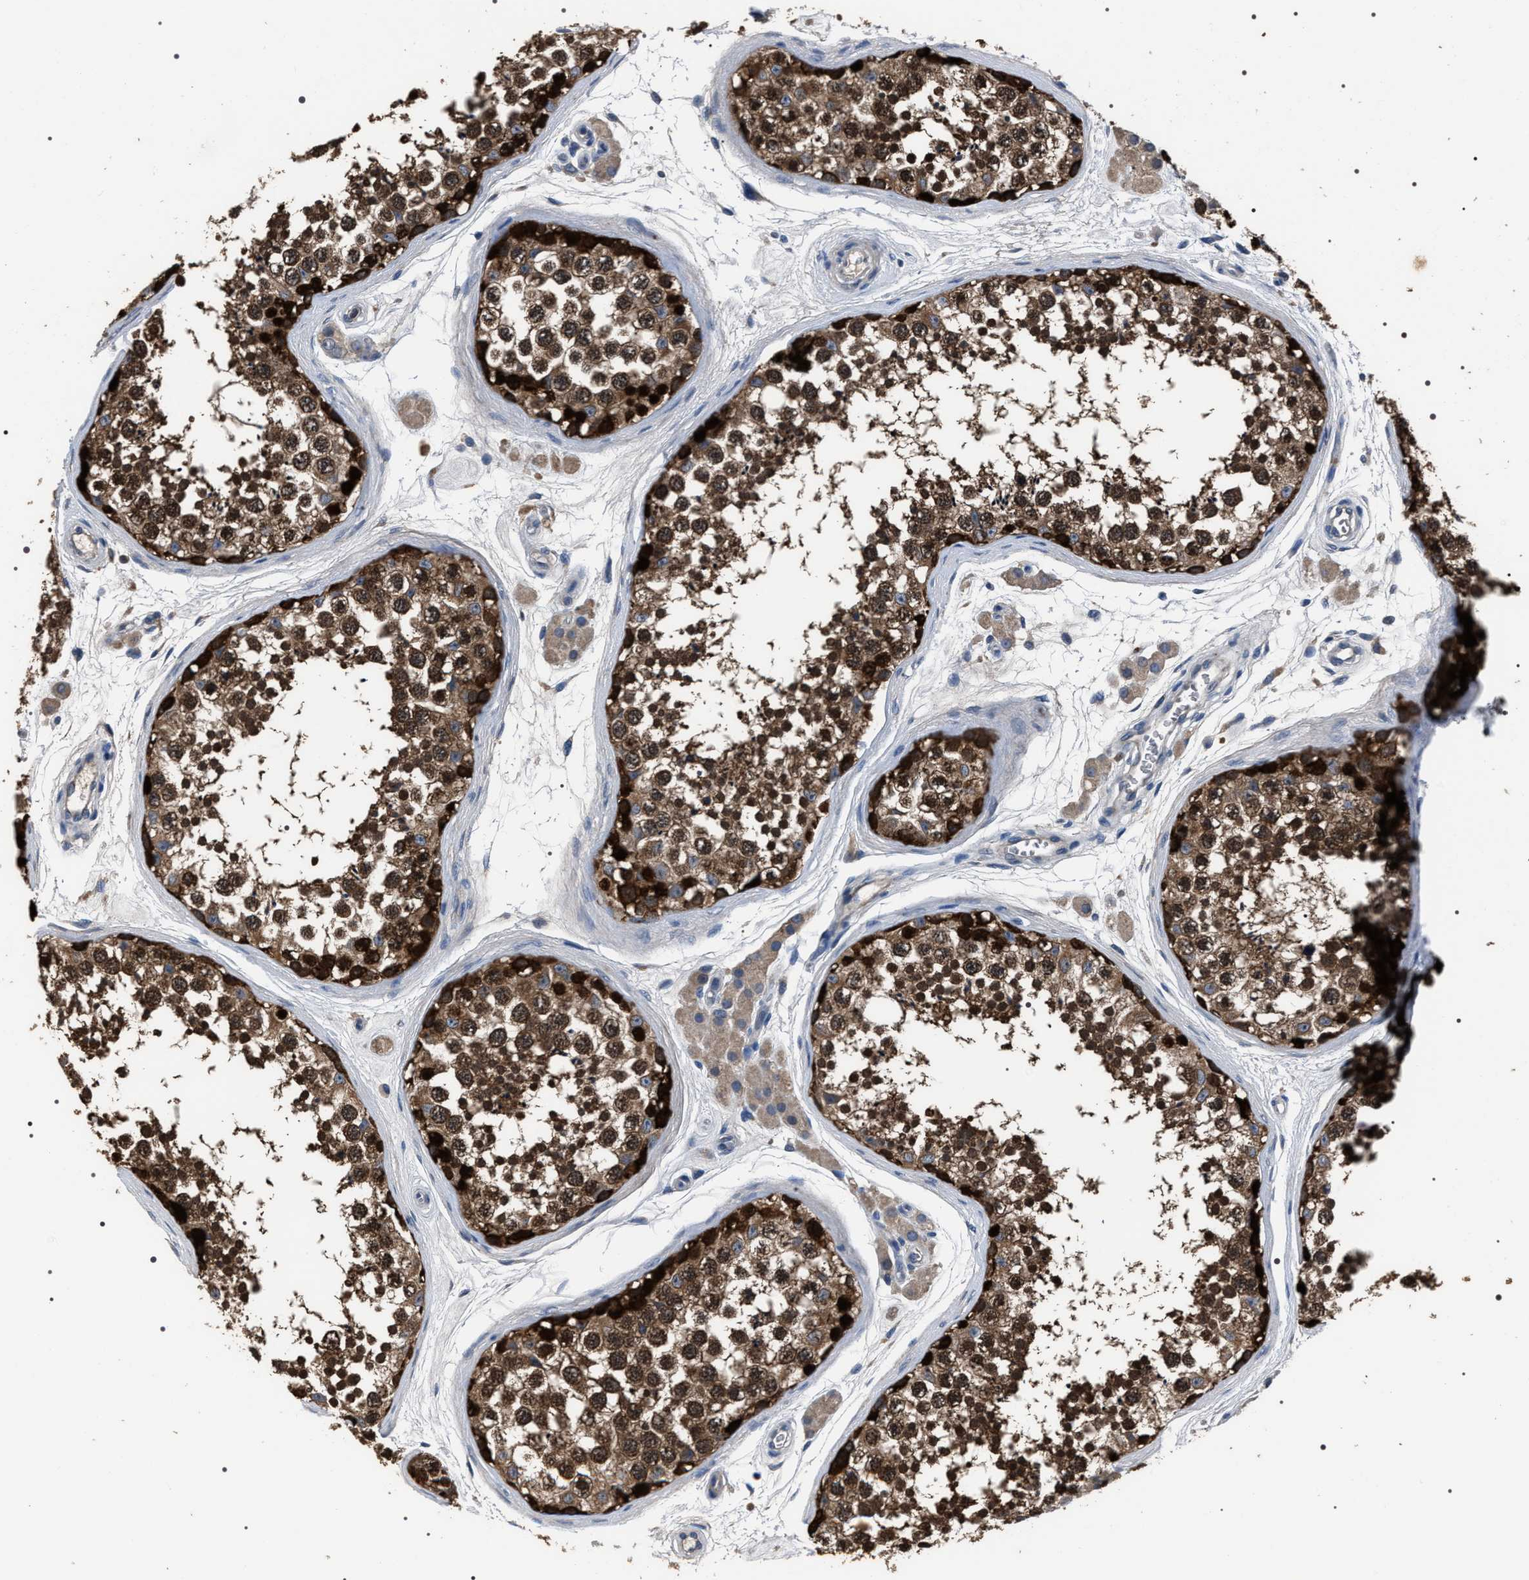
{"staining": {"intensity": "strong", "quantity": ">75%", "location": "cytoplasmic/membranous"}, "tissue": "testis", "cell_type": "Cells in seminiferous ducts", "image_type": "normal", "snomed": [{"axis": "morphology", "description": "Normal tissue, NOS"}, {"axis": "topography", "description": "Testis"}], "caption": "Brown immunohistochemical staining in unremarkable testis demonstrates strong cytoplasmic/membranous staining in approximately >75% of cells in seminiferous ducts.", "gene": "TRIM54", "patient": {"sex": "male", "age": 56}}